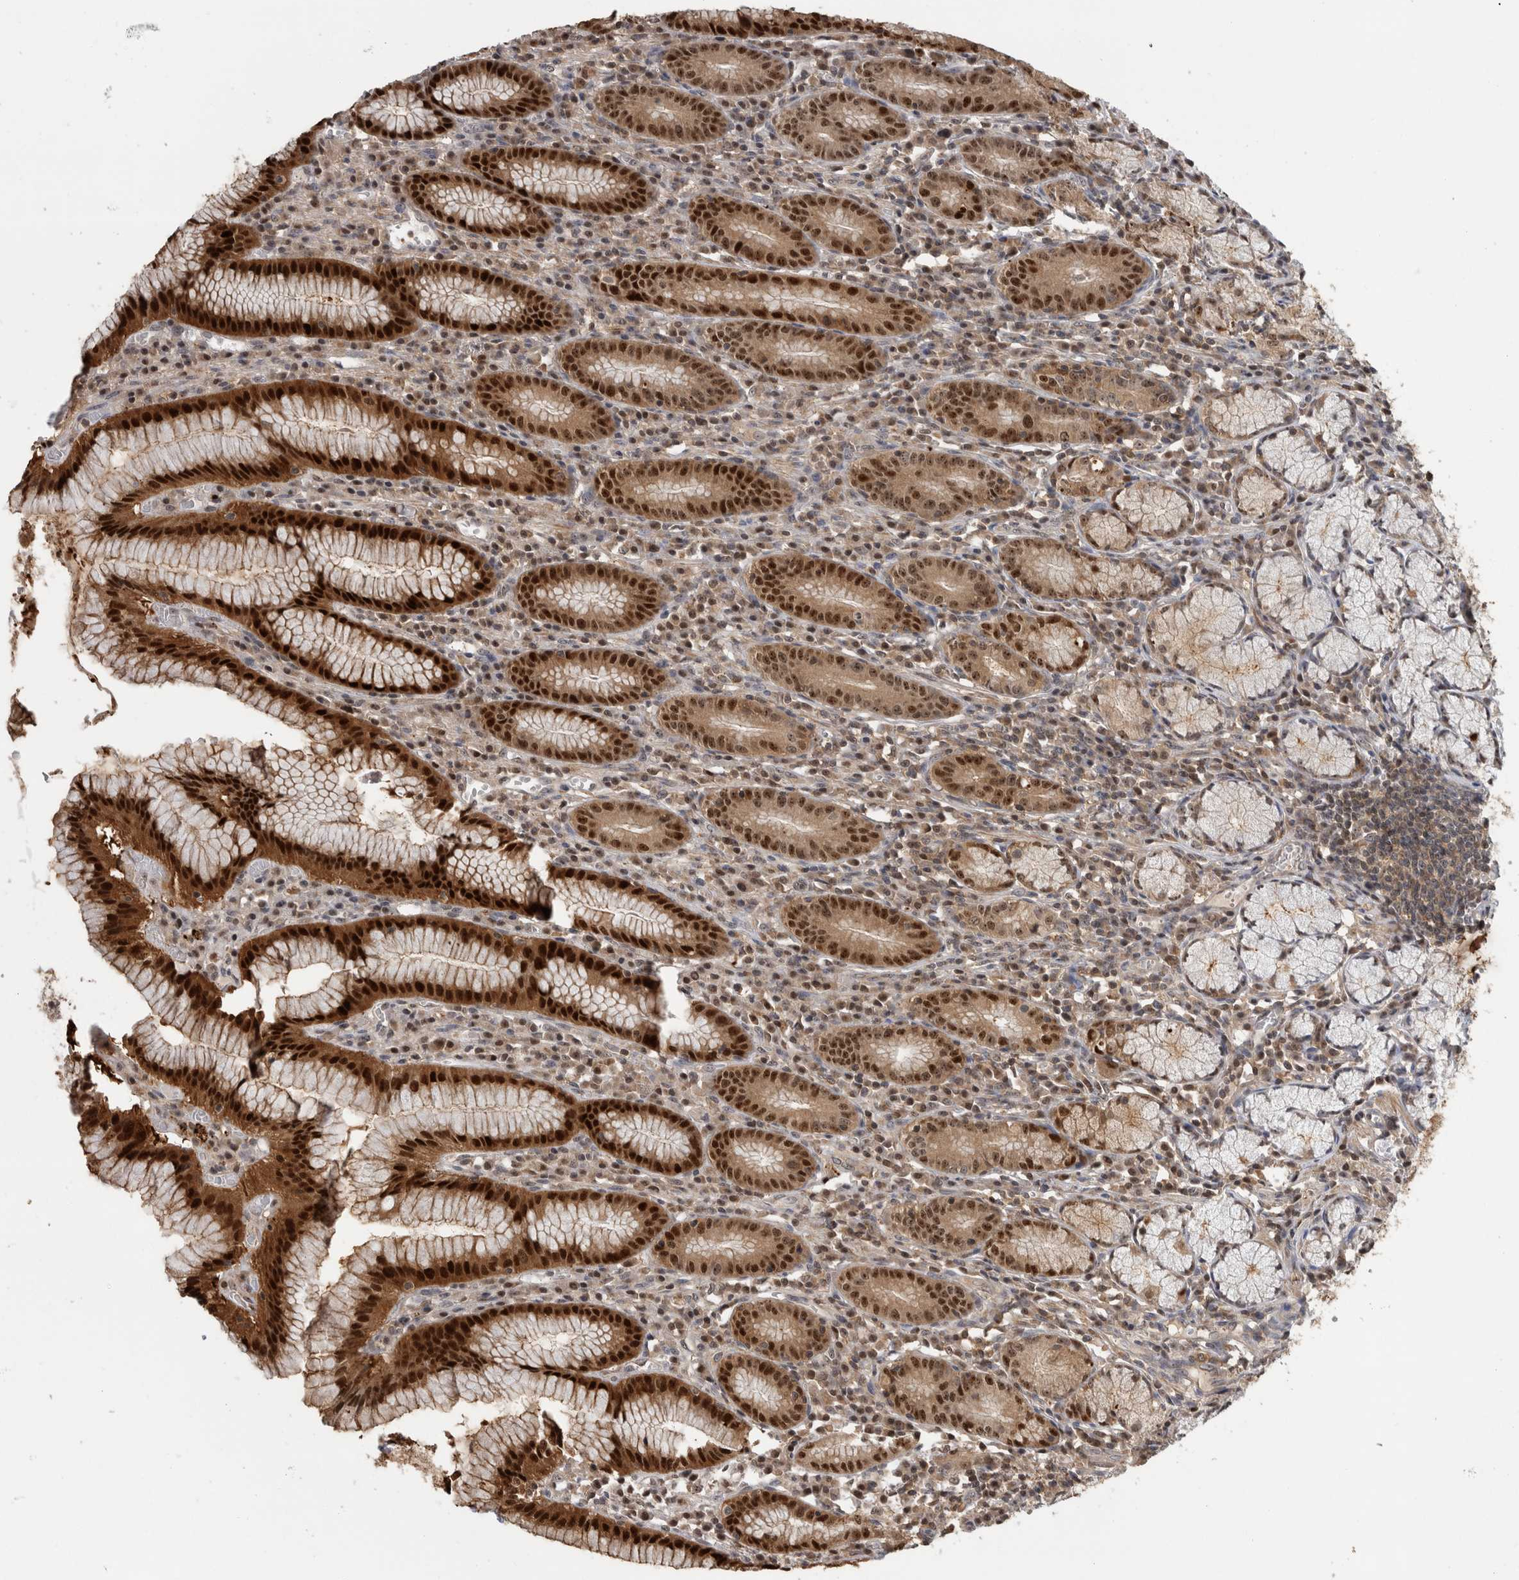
{"staining": {"intensity": "strong", "quantity": ">75%", "location": "cytoplasmic/membranous,nuclear"}, "tissue": "stomach", "cell_type": "Glandular cells", "image_type": "normal", "snomed": [{"axis": "morphology", "description": "Normal tissue, NOS"}, {"axis": "topography", "description": "Stomach"}], "caption": "IHC image of normal stomach: stomach stained using immunohistochemistry displays high levels of strong protein expression localized specifically in the cytoplasmic/membranous,nuclear of glandular cells, appearing as a cytoplasmic/membranous,nuclear brown color.", "gene": "TDRD7", "patient": {"sex": "male", "age": 55}}